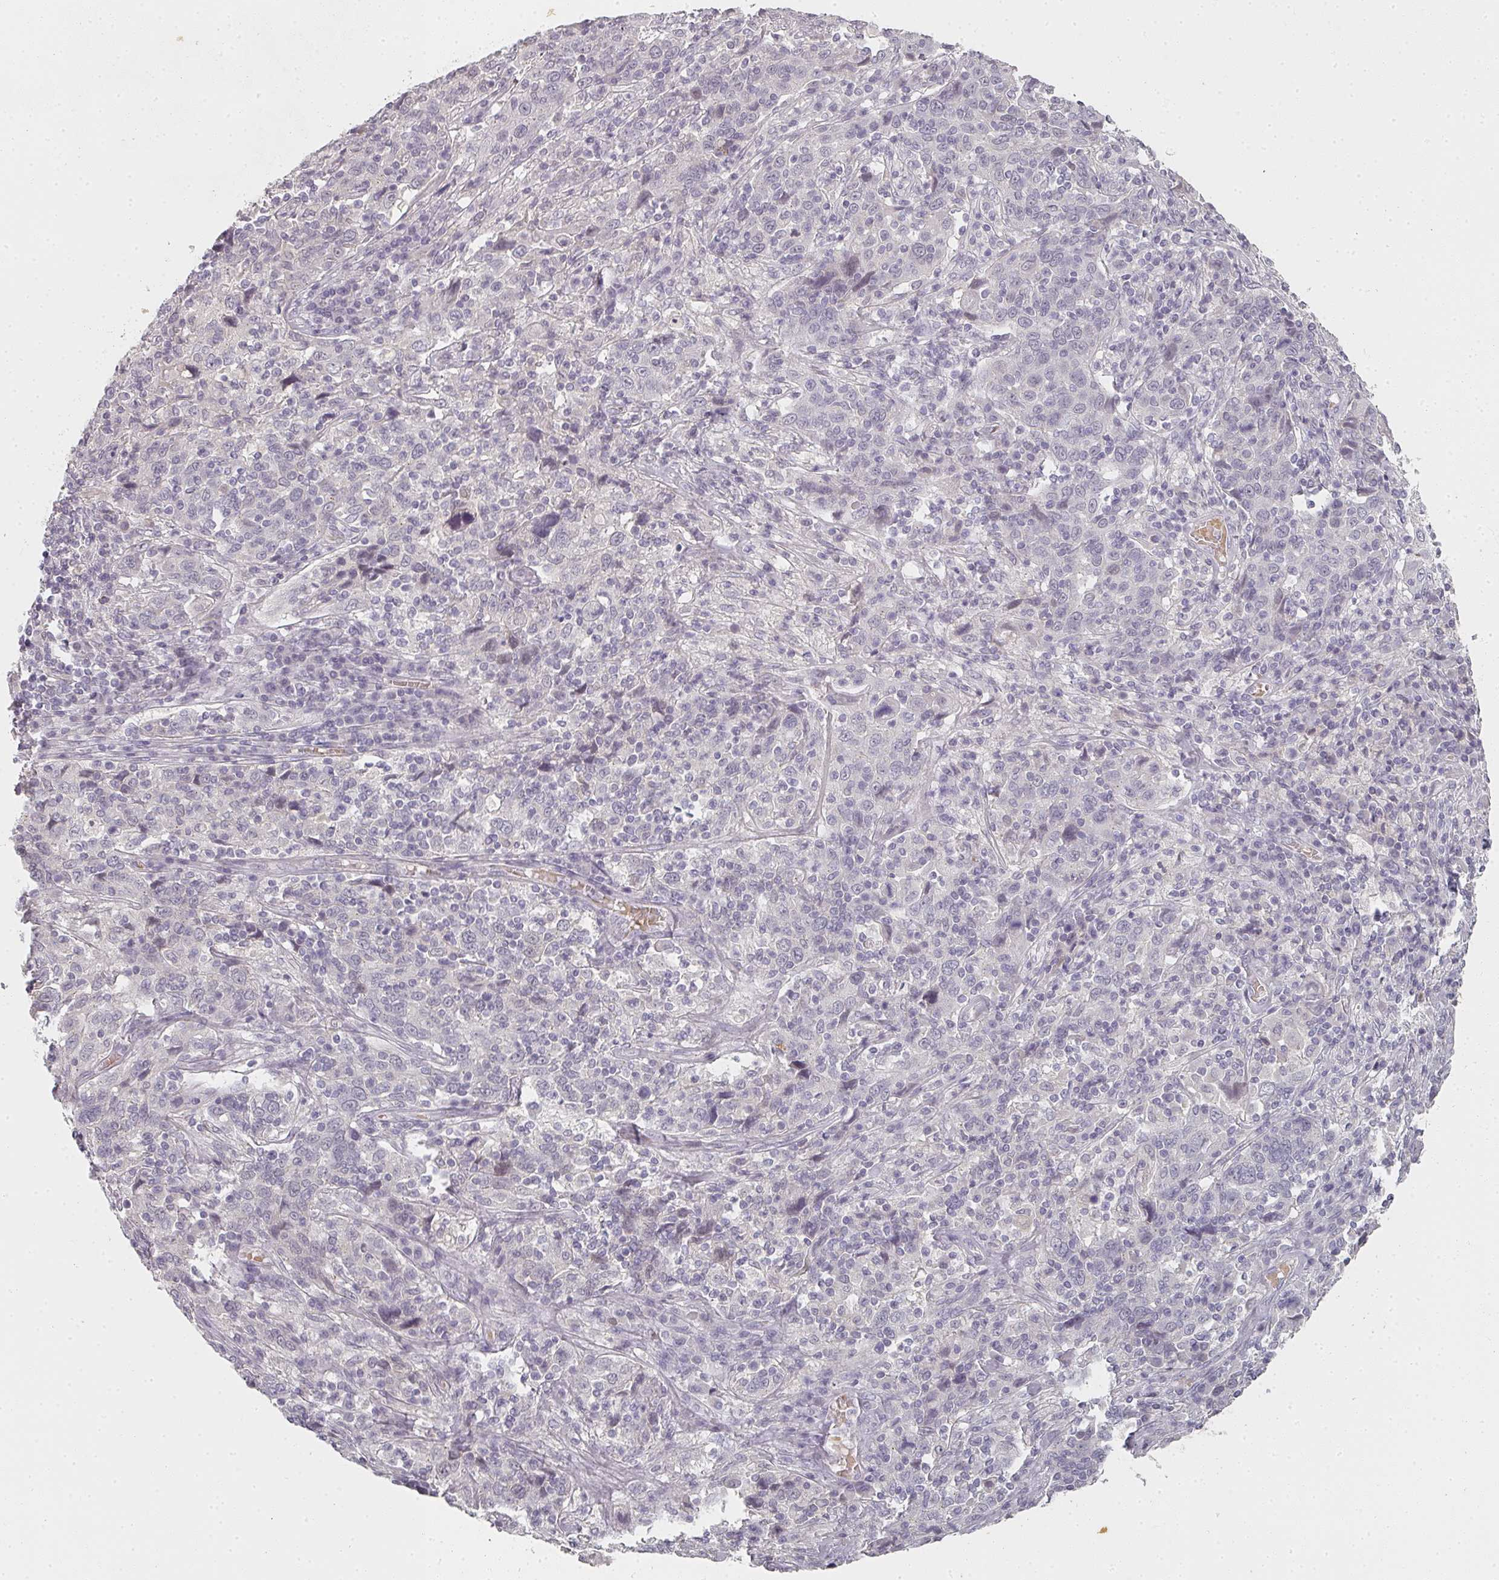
{"staining": {"intensity": "negative", "quantity": "none", "location": "none"}, "tissue": "cervical cancer", "cell_type": "Tumor cells", "image_type": "cancer", "snomed": [{"axis": "morphology", "description": "Squamous cell carcinoma, NOS"}, {"axis": "topography", "description": "Cervix"}], "caption": "Tumor cells show no significant positivity in cervical cancer (squamous cell carcinoma).", "gene": "SHISA2", "patient": {"sex": "female", "age": 46}}